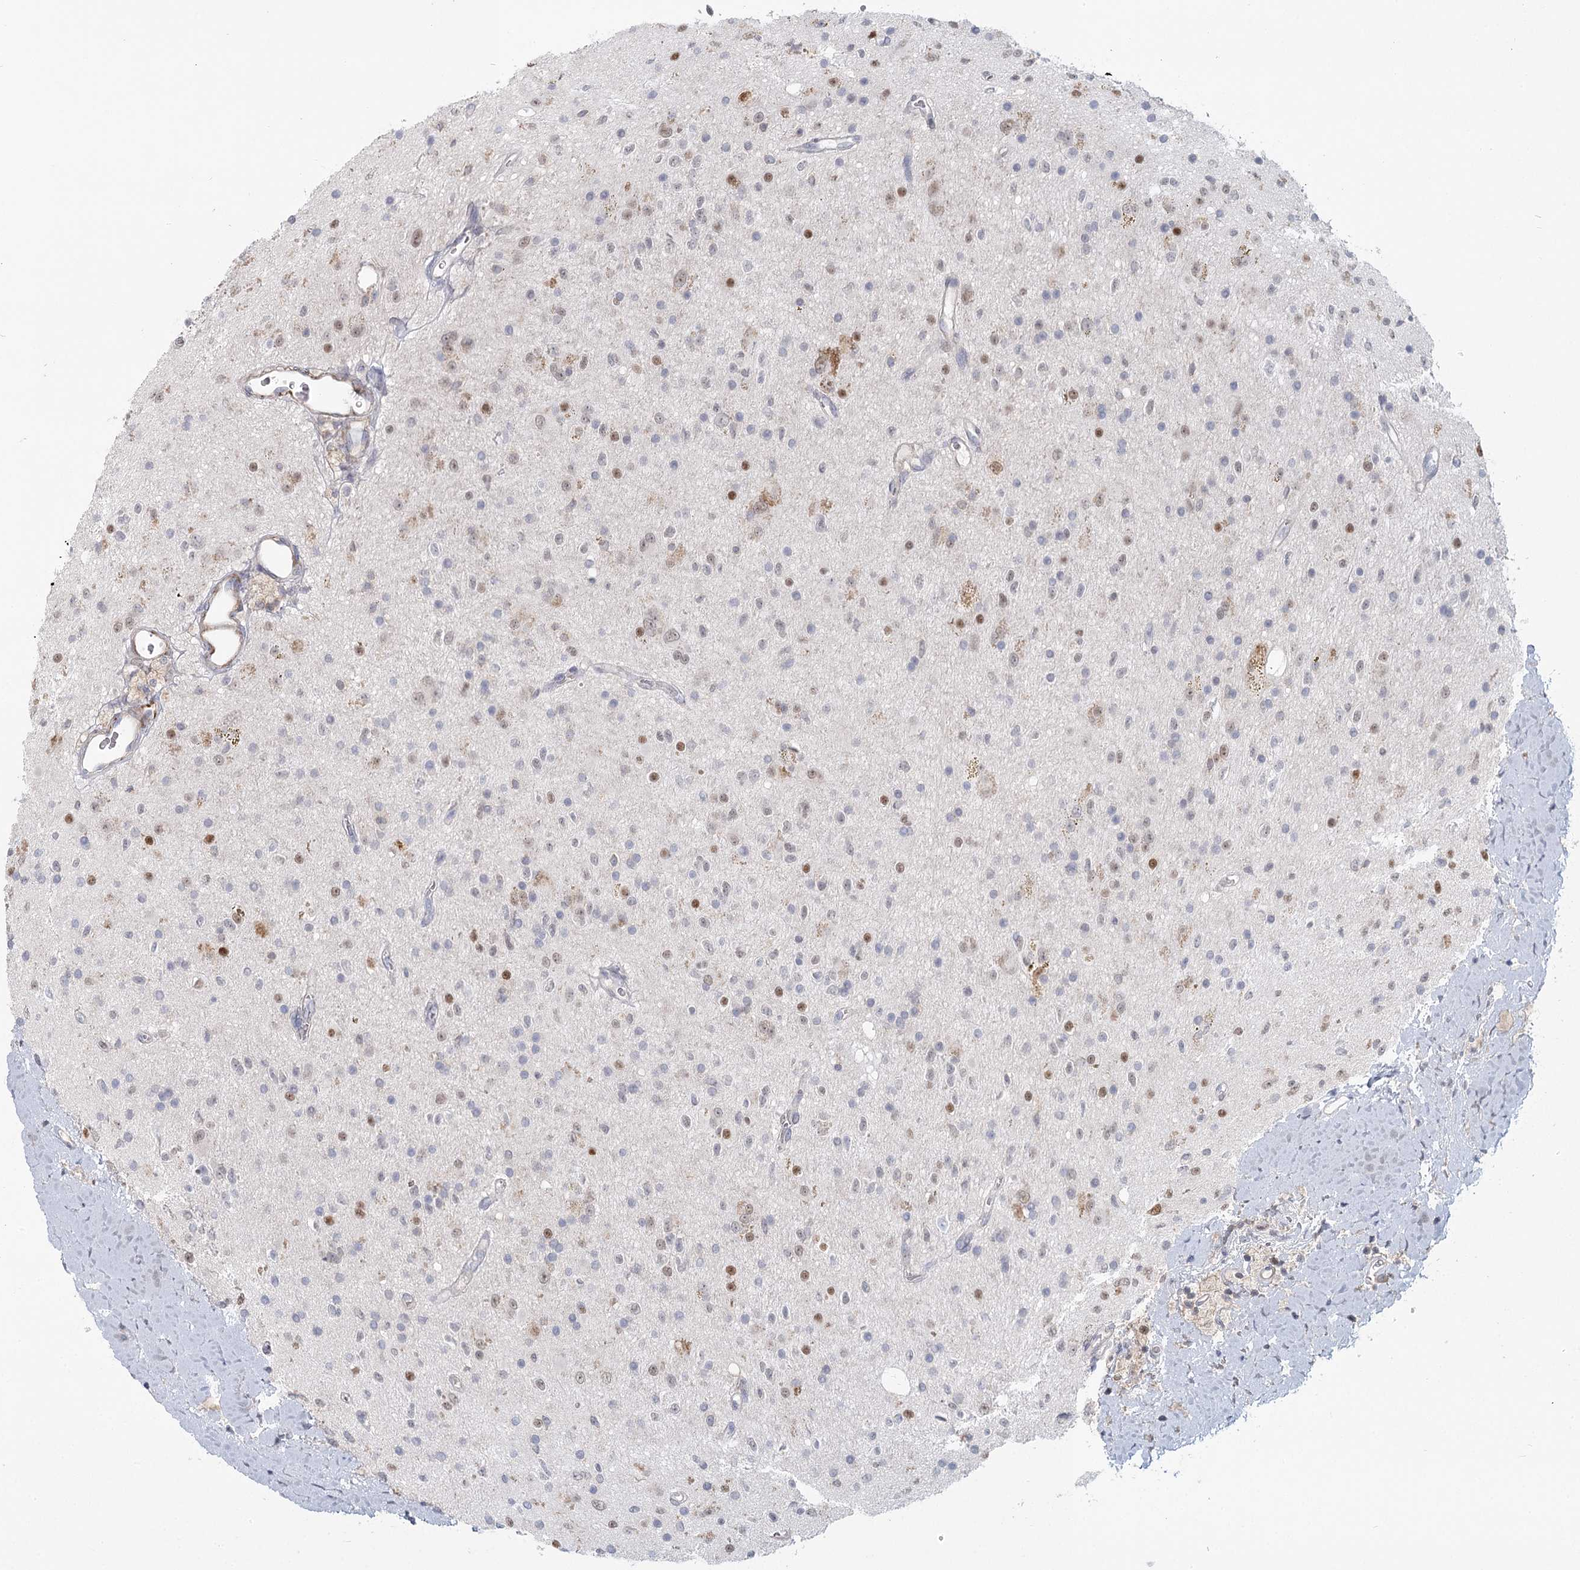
{"staining": {"intensity": "moderate", "quantity": "<25%", "location": "nuclear"}, "tissue": "glioma", "cell_type": "Tumor cells", "image_type": "cancer", "snomed": [{"axis": "morphology", "description": "Glioma, malignant, High grade"}, {"axis": "topography", "description": "Brain"}], "caption": "This is an image of immunohistochemistry (IHC) staining of glioma, which shows moderate staining in the nuclear of tumor cells.", "gene": "USP11", "patient": {"sex": "male", "age": 34}}